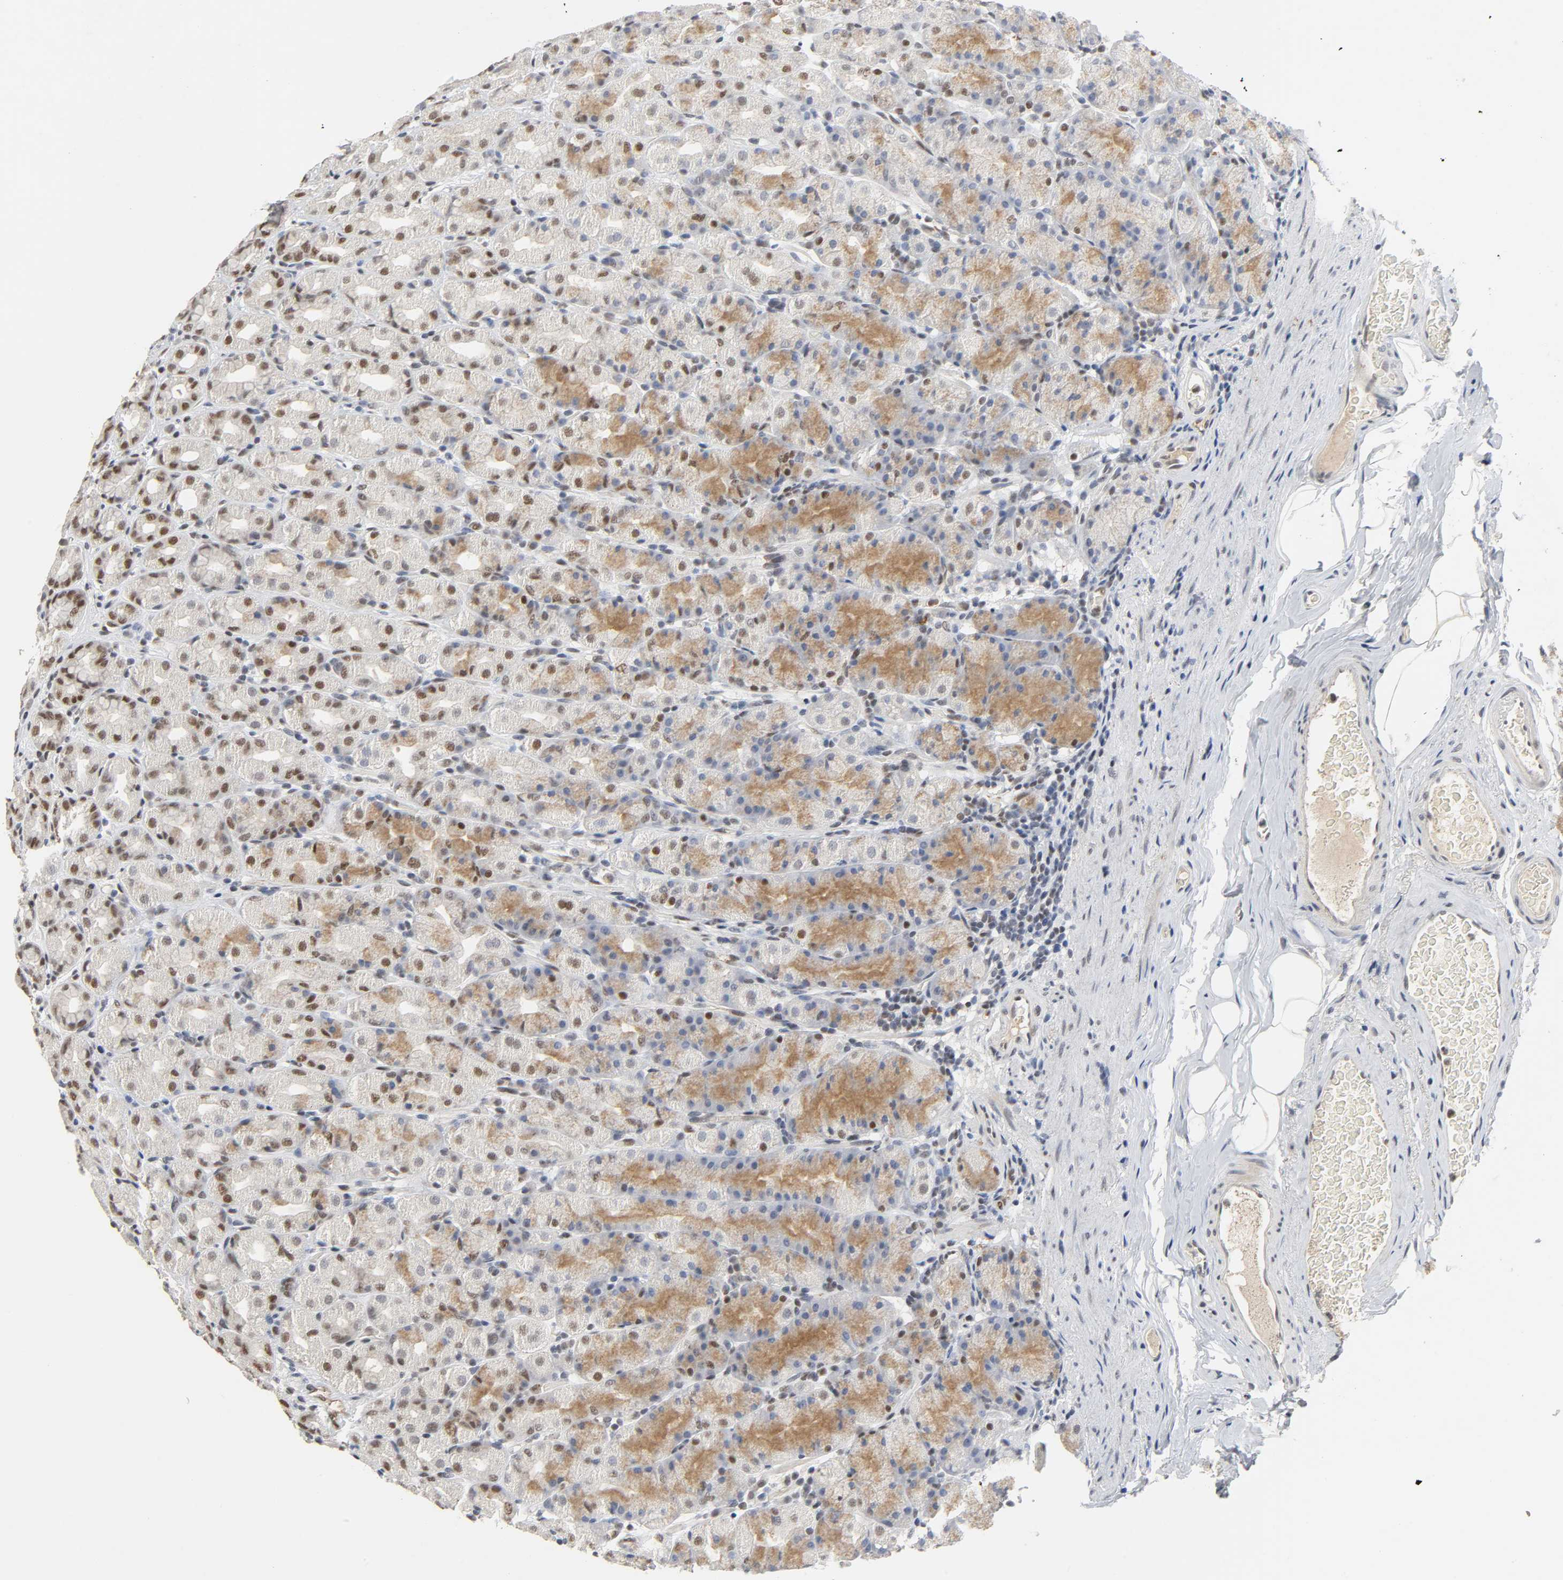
{"staining": {"intensity": "moderate", "quantity": "25%-75%", "location": "cytoplasmic/membranous,nuclear"}, "tissue": "stomach", "cell_type": "Glandular cells", "image_type": "normal", "snomed": [{"axis": "morphology", "description": "Normal tissue, NOS"}, {"axis": "topography", "description": "Stomach, upper"}], "caption": "IHC photomicrograph of normal stomach: human stomach stained using IHC demonstrates medium levels of moderate protein expression localized specifically in the cytoplasmic/membranous,nuclear of glandular cells, appearing as a cytoplasmic/membranous,nuclear brown color.", "gene": "NCOA6", "patient": {"sex": "male", "age": 68}}